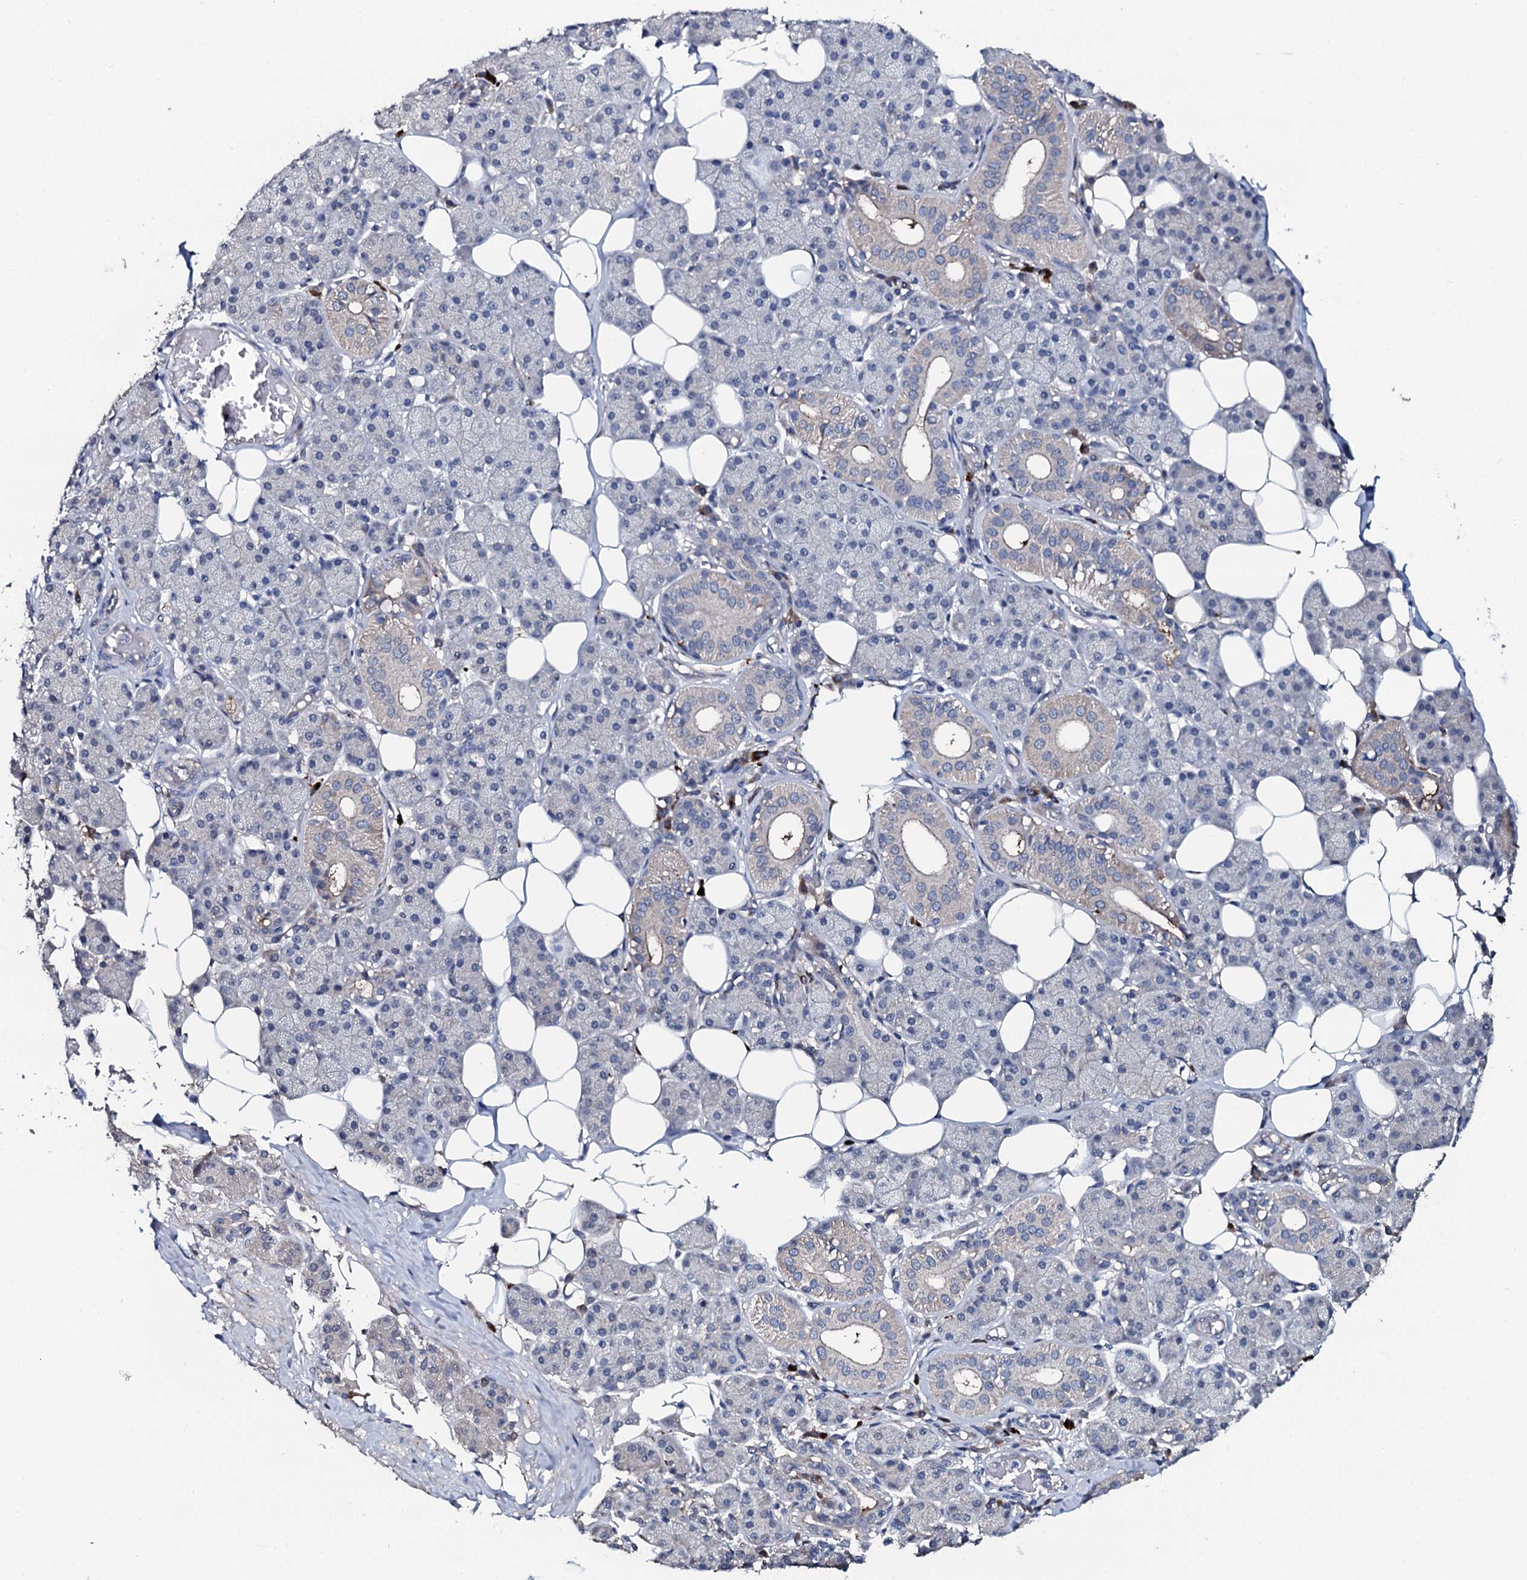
{"staining": {"intensity": "weak", "quantity": "<25%", "location": "cytoplasmic/membranous"}, "tissue": "salivary gland", "cell_type": "Glandular cells", "image_type": "normal", "snomed": [{"axis": "morphology", "description": "Normal tissue, NOS"}, {"axis": "topography", "description": "Salivary gland"}], "caption": "This is an immunohistochemistry histopathology image of normal human salivary gland. There is no expression in glandular cells.", "gene": "IL12B", "patient": {"sex": "female", "age": 33}}